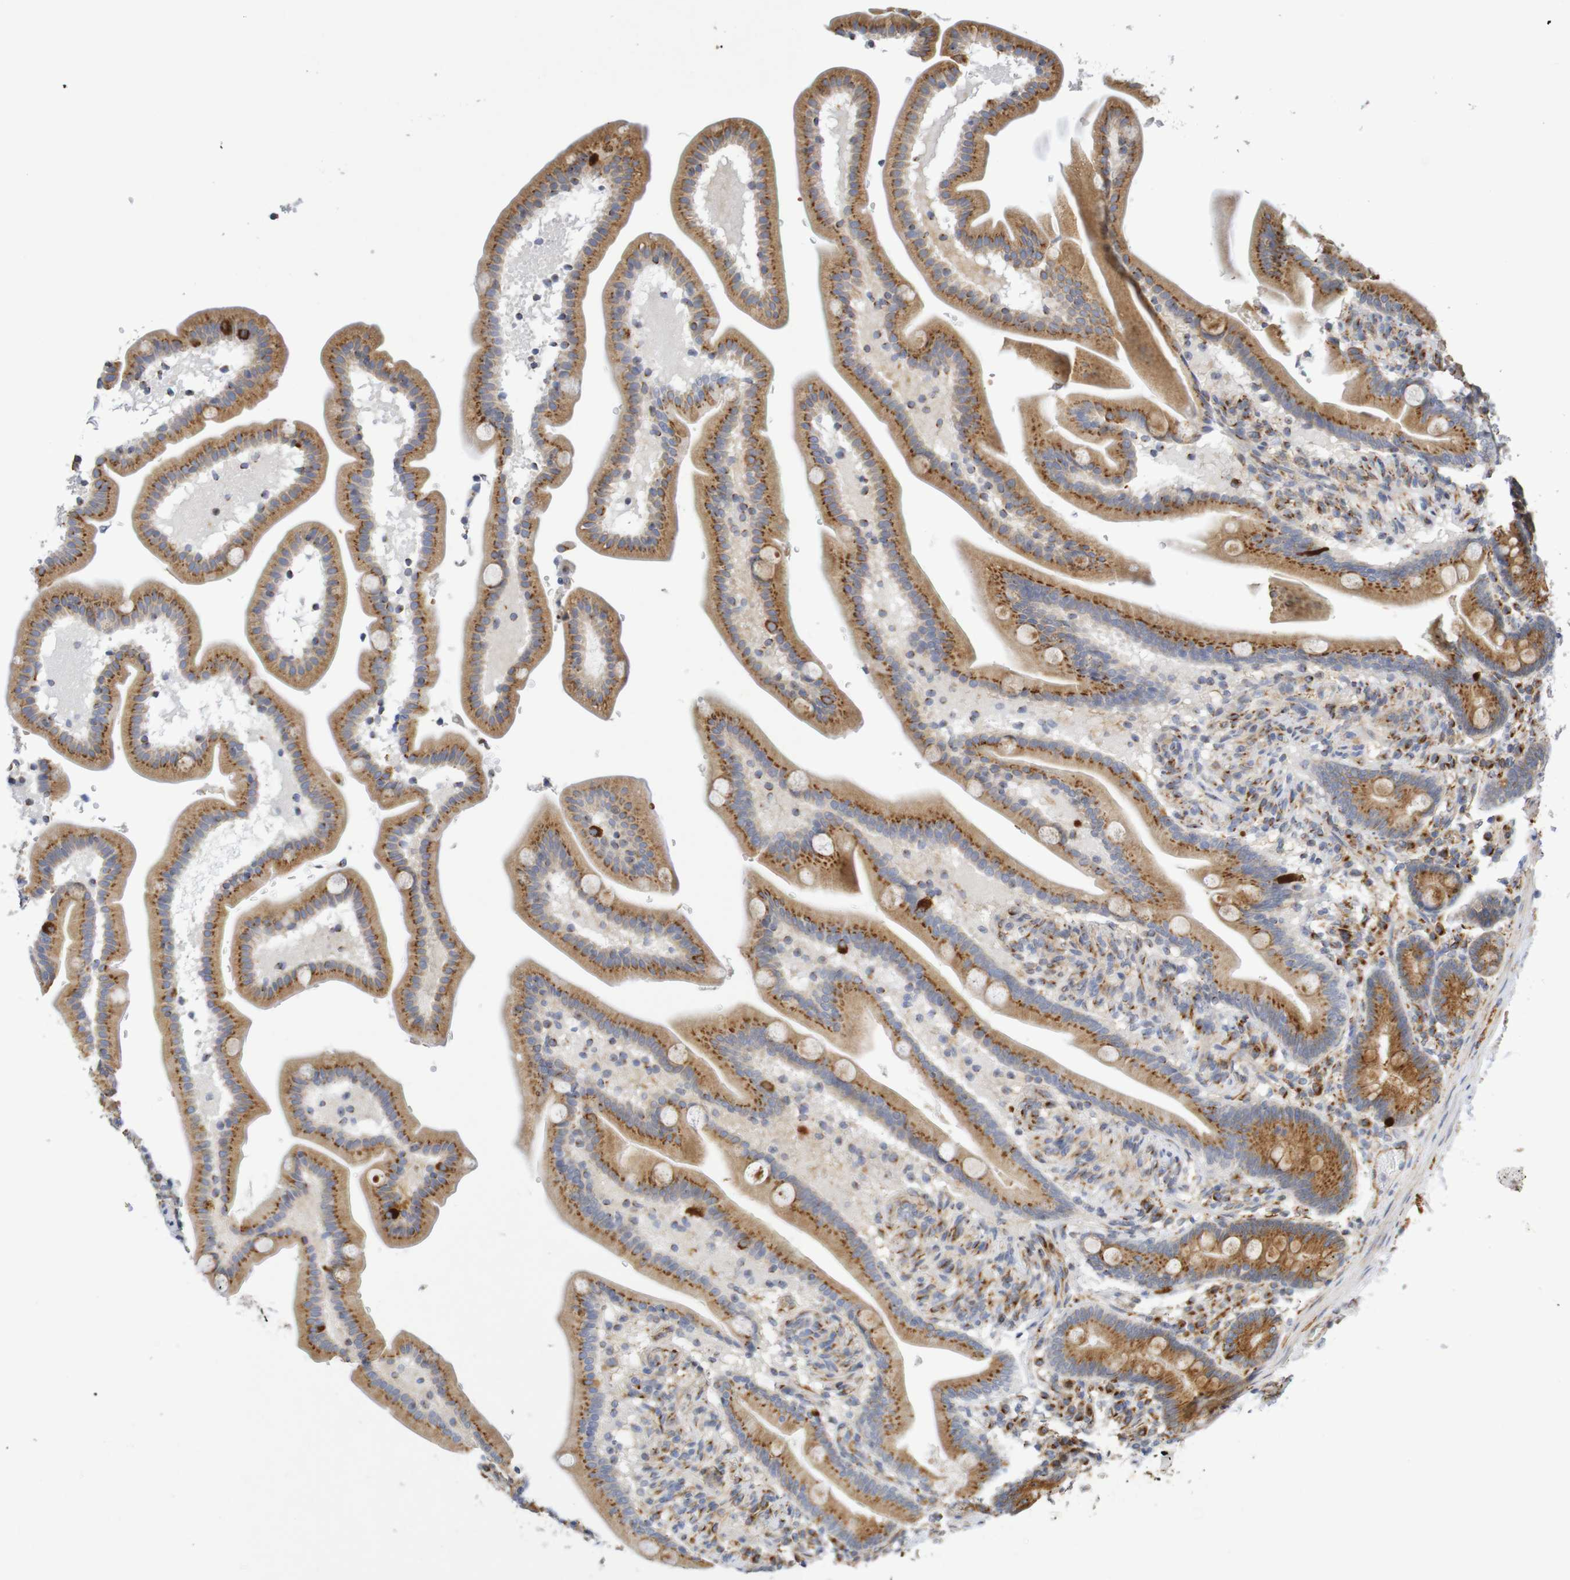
{"staining": {"intensity": "moderate", "quantity": ">75%", "location": "cytoplasmic/membranous"}, "tissue": "duodenum", "cell_type": "Glandular cells", "image_type": "normal", "snomed": [{"axis": "morphology", "description": "Normal tissue, NOS"}, {"axis": "topography", "description": "Duodenum"}], "caption": "High-power microscopy captured an IHC photomicrograph of normal duodenum, revealing moderate cytoplasmic/membranous staining in about >75% of glandular cells.", "gene": "DCP2", "patient": {"sex": "male", "age": 54}}